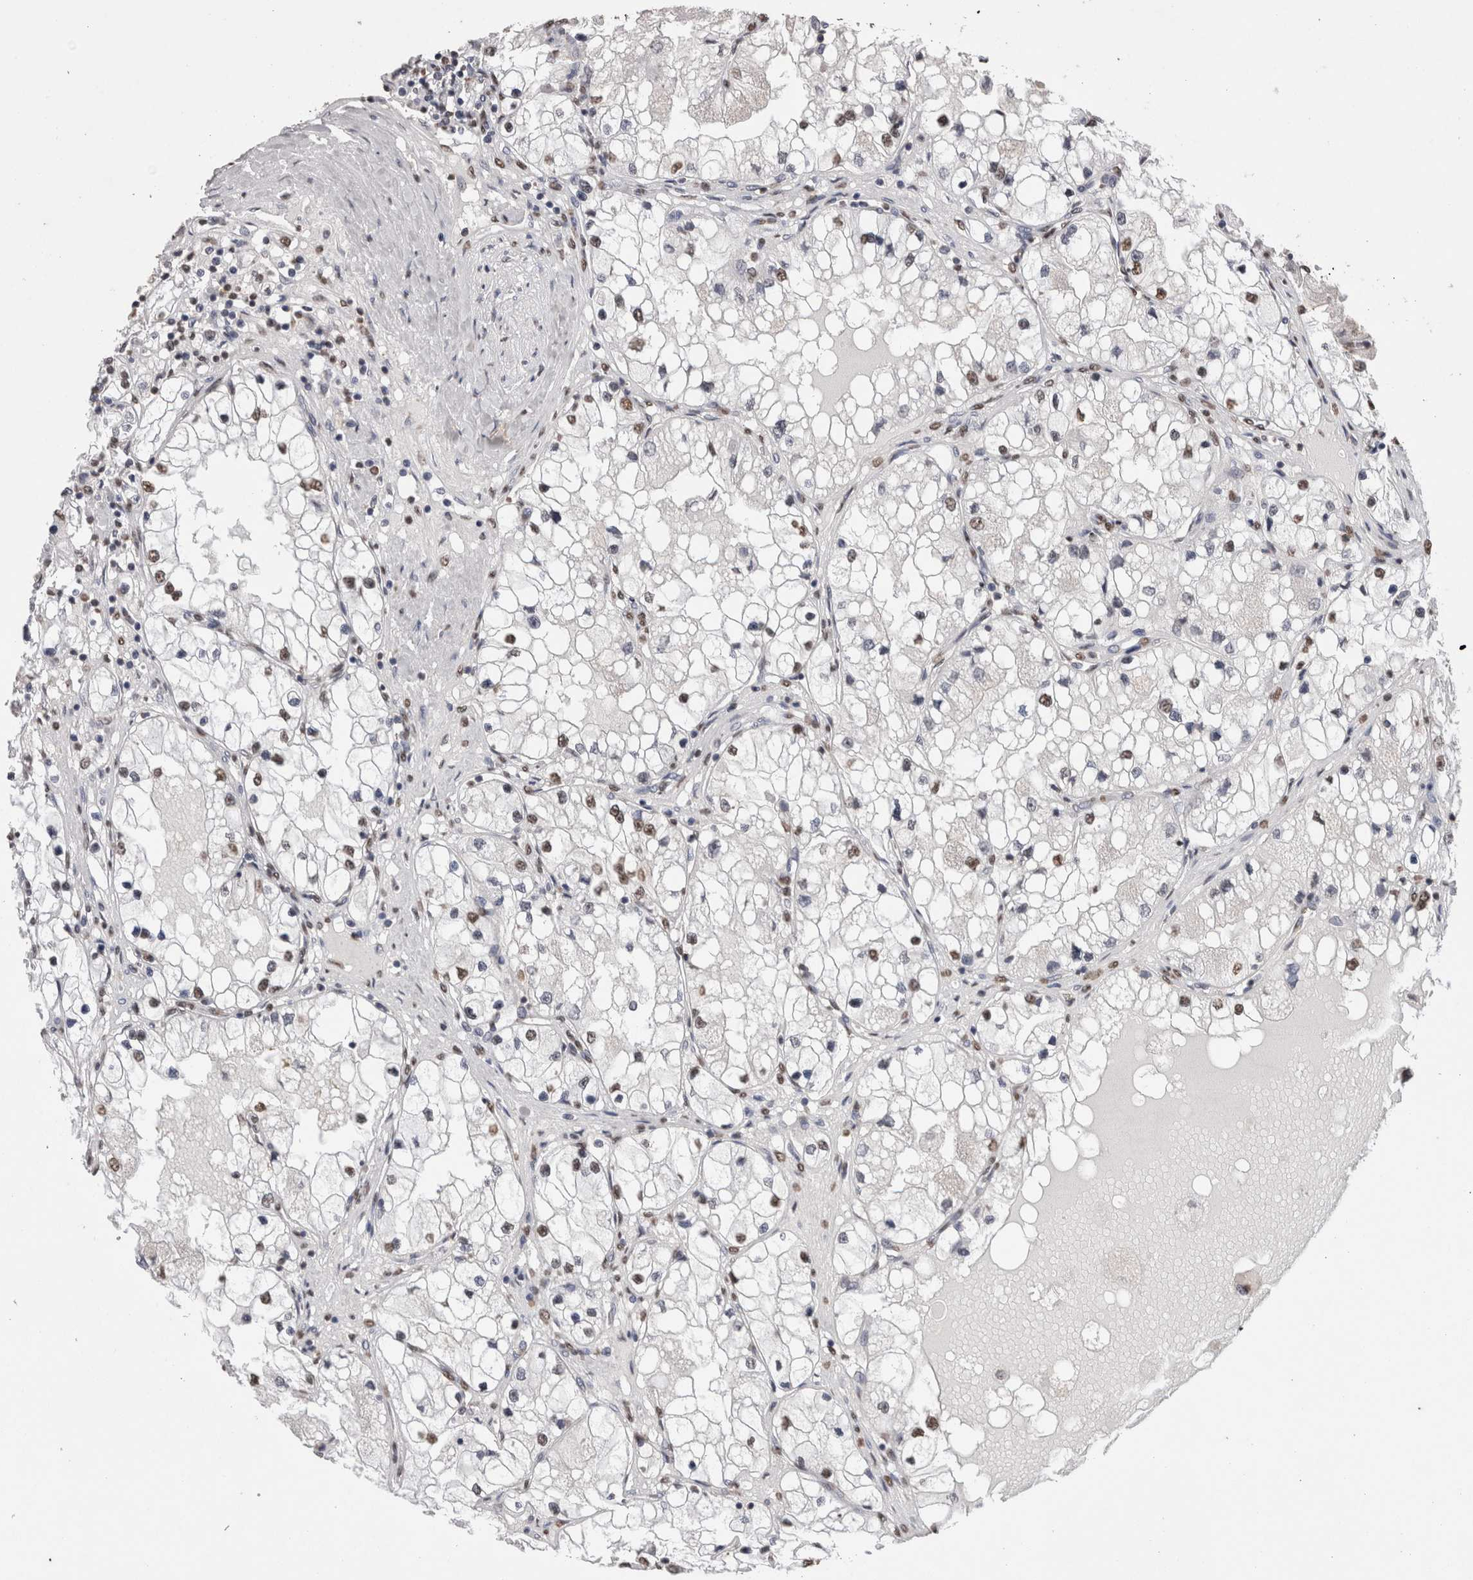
{"staining": {"intensity": "moderate", "quantity": "25%-75%", "location": "nuclear"}, "tissue": "renal cancer", "cell_type": "Tumor cells", "image_type": "cancer", "snomed": [{"axis": "morphology", "description": "Adenocarcinoma, NOS"}, {"axis": "topography", "description": "Kidney"}], "caption": "IHC image of human renal cancer stained for a protein (brown), which demonstrates medium levels of moderate nuclear expression in approximately 25%-75% of tumor cells.", "gene": "NTHL1", "patient": {"sex": "male", "age": 68}}